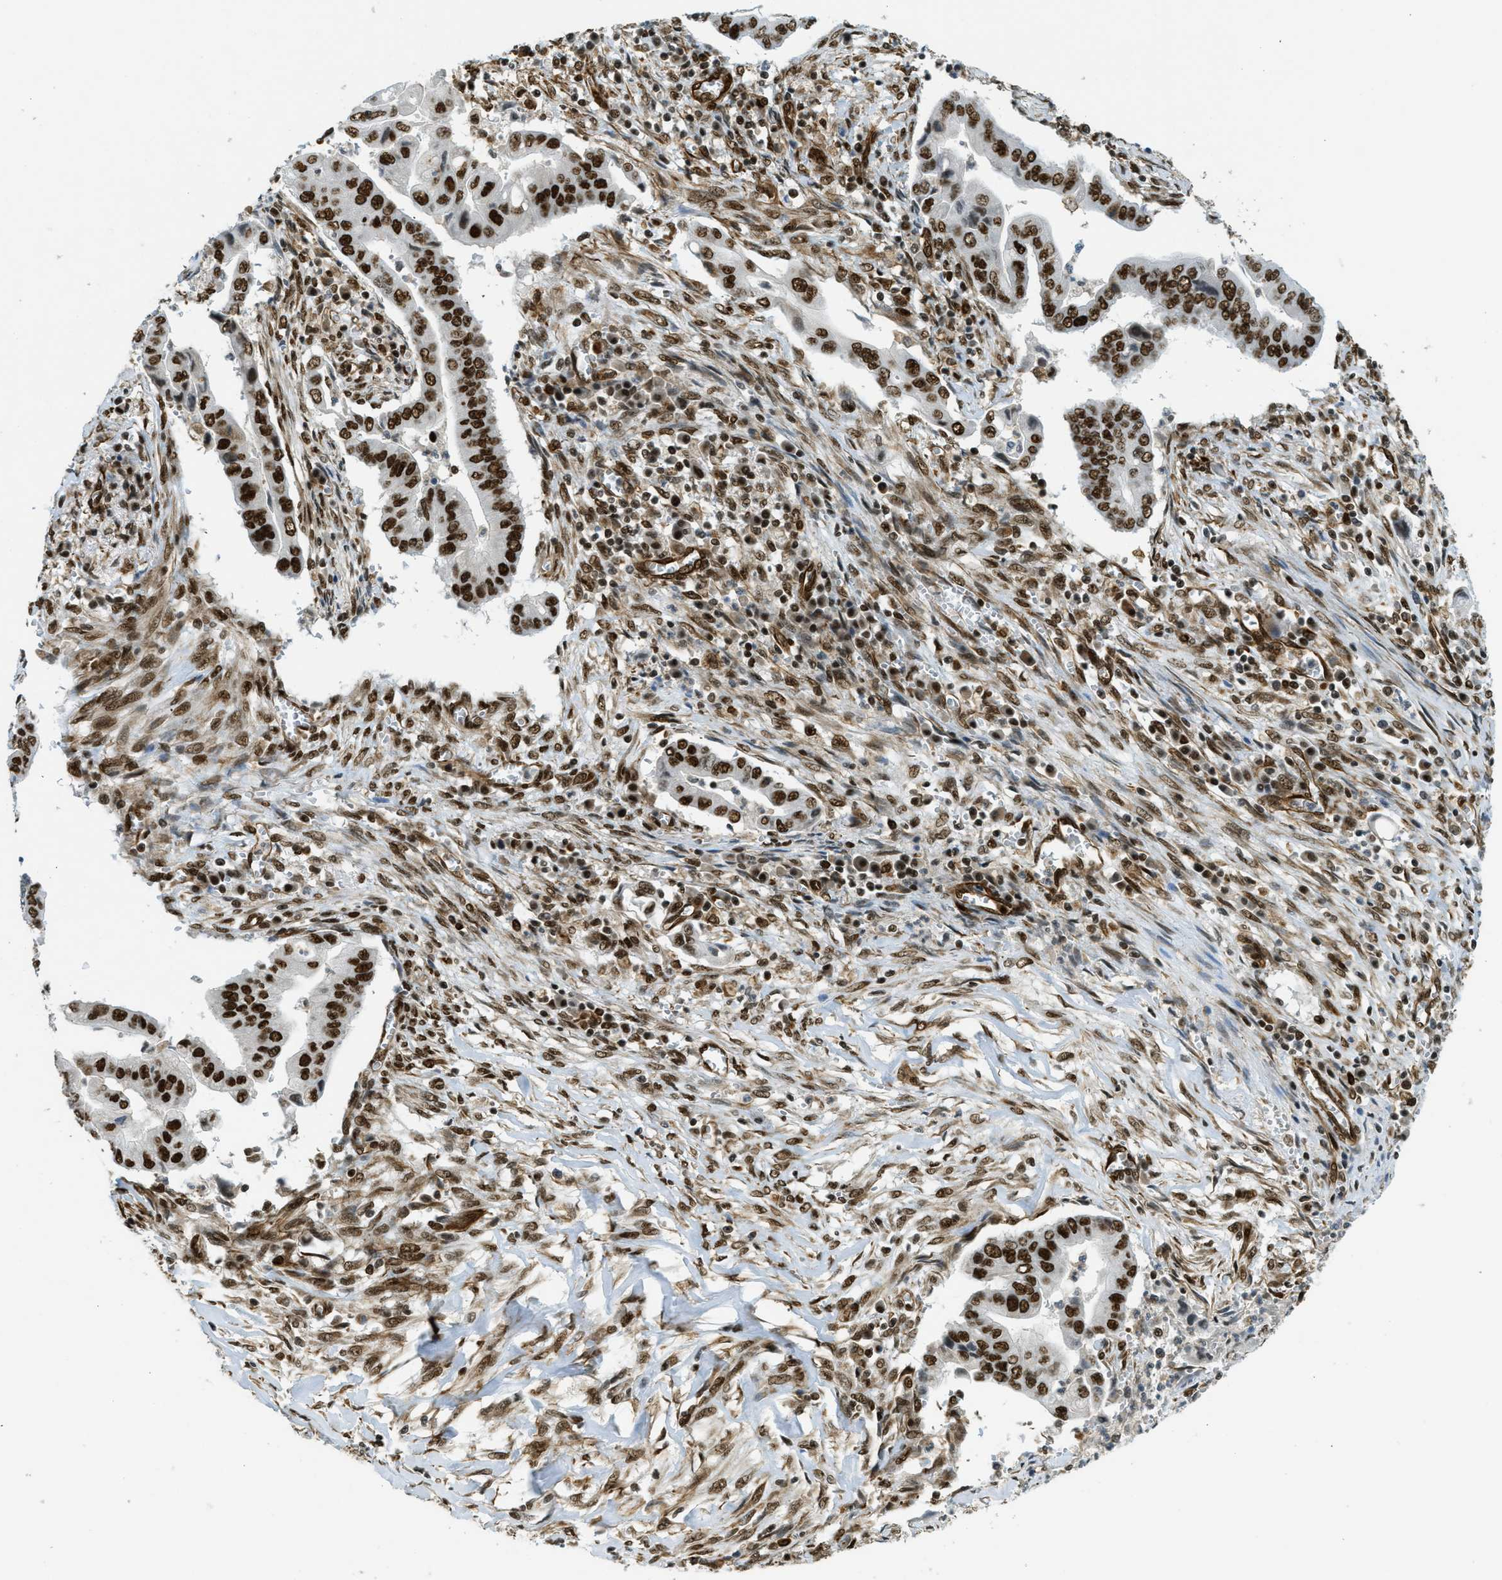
{"staining": {"intensity": "strong", "quantity": ">75%", "location": "nuclear"}, "tissue": "cervical cancer", "cell_type": "Tumor cells", "image_type": "cancer", "snomed": [{"axis": "morphology", "description": "Adenocarcinoma, NOS"}, {"axis": "topography", "description": "Cervix"}], "caption": "Adenocarcinoma (cervical) stained with DAB (3,3'-diaminobenzidine) immunohistochemistry shows high levels of strong nuclear positivity in about >75% of tumor cells.", "gene": "ZFR", "patient": {"sex": "female", "age": 44}}